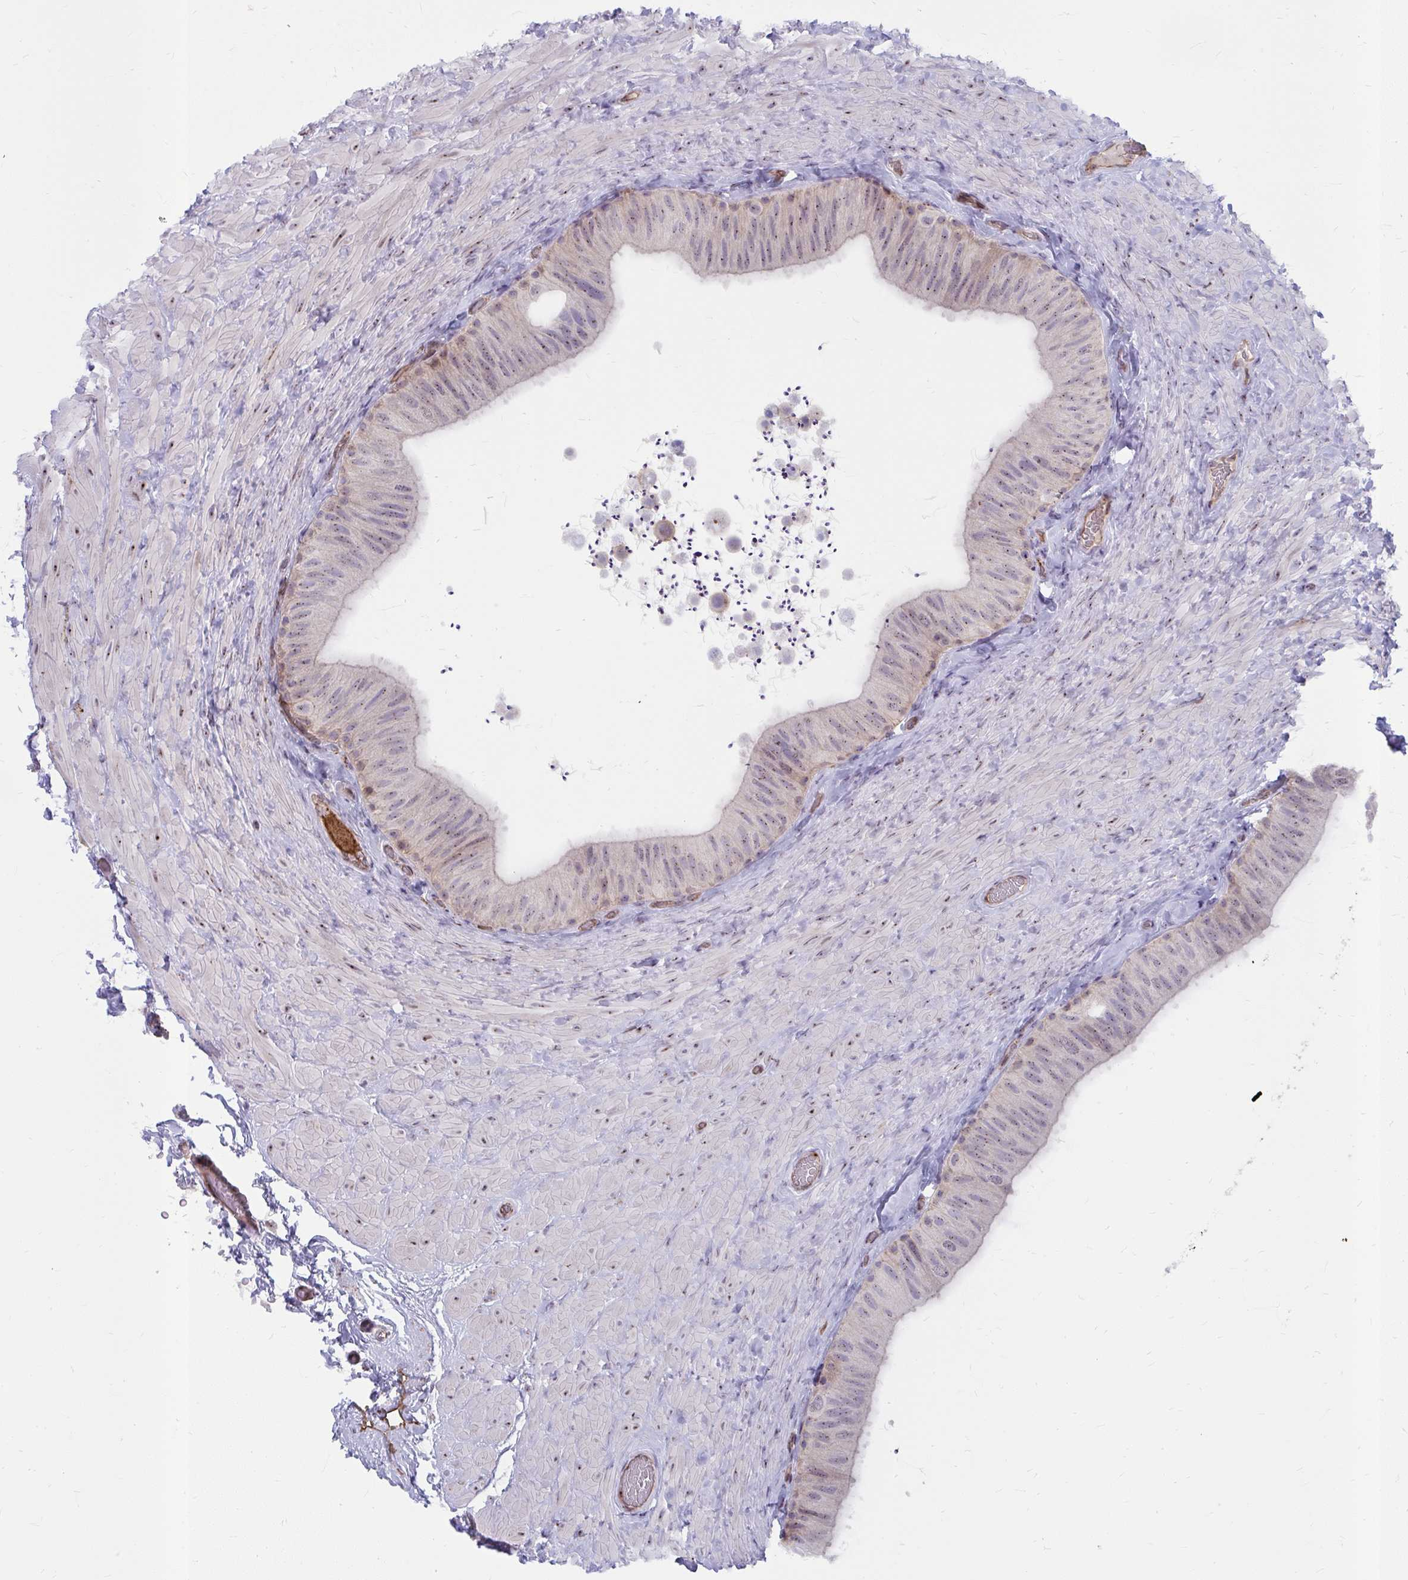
{"staining": {"intensity": "weak", "quantity": "25%-75%", "location": "nuclear"}, "tissue": "epididymis", "cell_type": "Glandular cells", "image_type": "normal", "snomed": [{"axis": "morphology", "description": "Normal tissue, NOS"}, {"axis": "topography", "description": "Epididymis, spermatic cord, NOS"}, {"axis": "topography", "description": "Epididymis"}], "caption": "Protein expression analysis of benign epididymis demonstrates weak nuclear positivity in approximately 25%-75% of glandular cells.", "gene": "MUS81", "patient": {"sex": "male", "age": 31}}